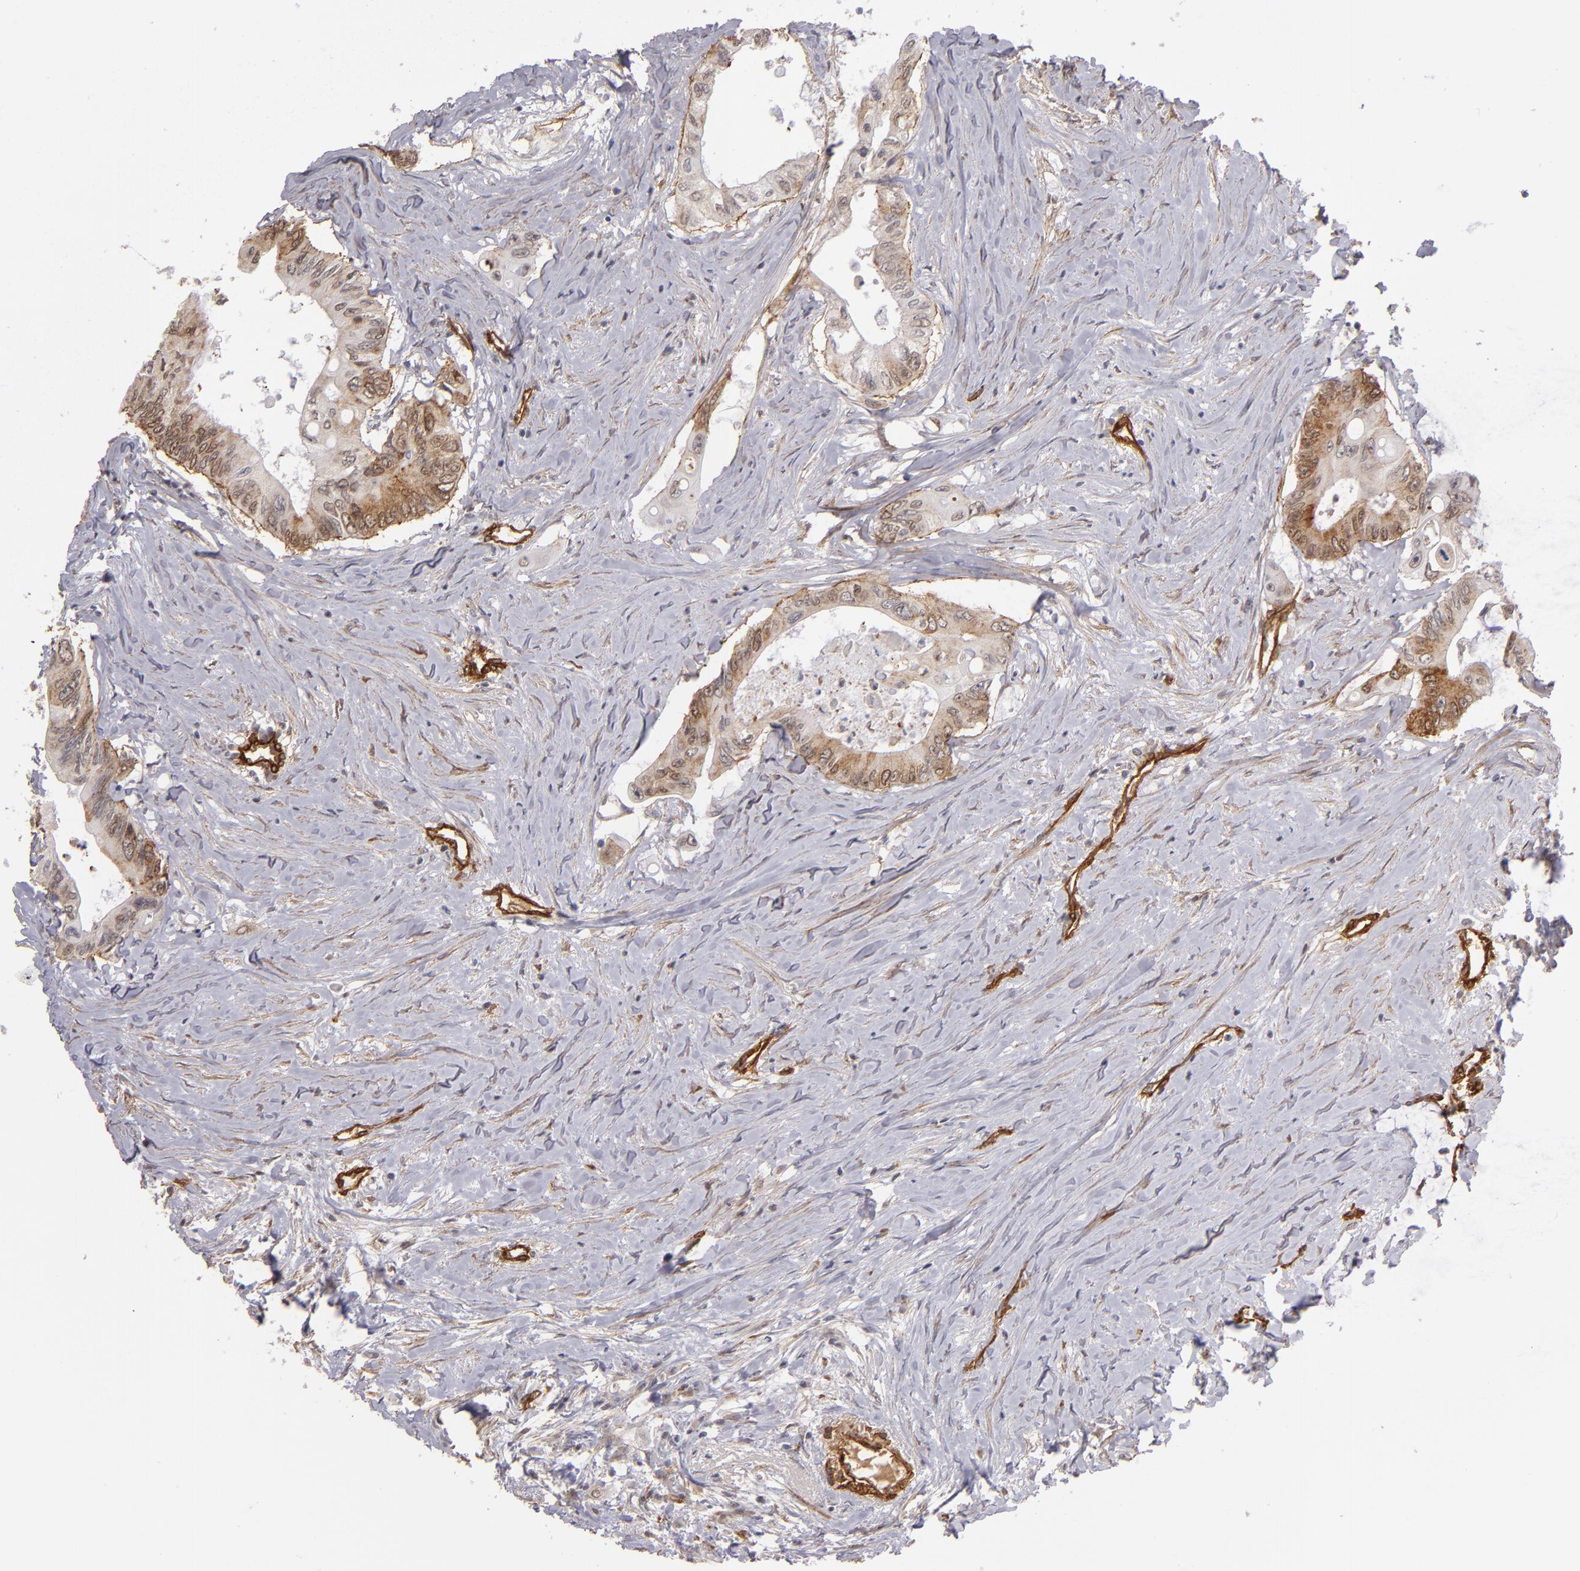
{"staining": {"intensity": "moderate", "quantity": ">75%", "location": "cytoplasmic/membranous"}, "tissue": "colorectal cancer", "cell_type": "Tumor cells", "image_type": "cancer", "snomed": [{"axis": "morphology", "description": "Adenocarcinoma, NOS"}, {"axis": "topography", "description": "Colon"}], "caption": "Colorectal adenocarcinoma stained with DAB (3,3'-diaminobenzidine) immunohistochemistry (IHC) demonstrates medium levels of moderate cytoplasmic/membranous staining in approximately >75% of tumor cells.", "gene": "LAMC1", "patient": {"sex": "male", "age": 65}}